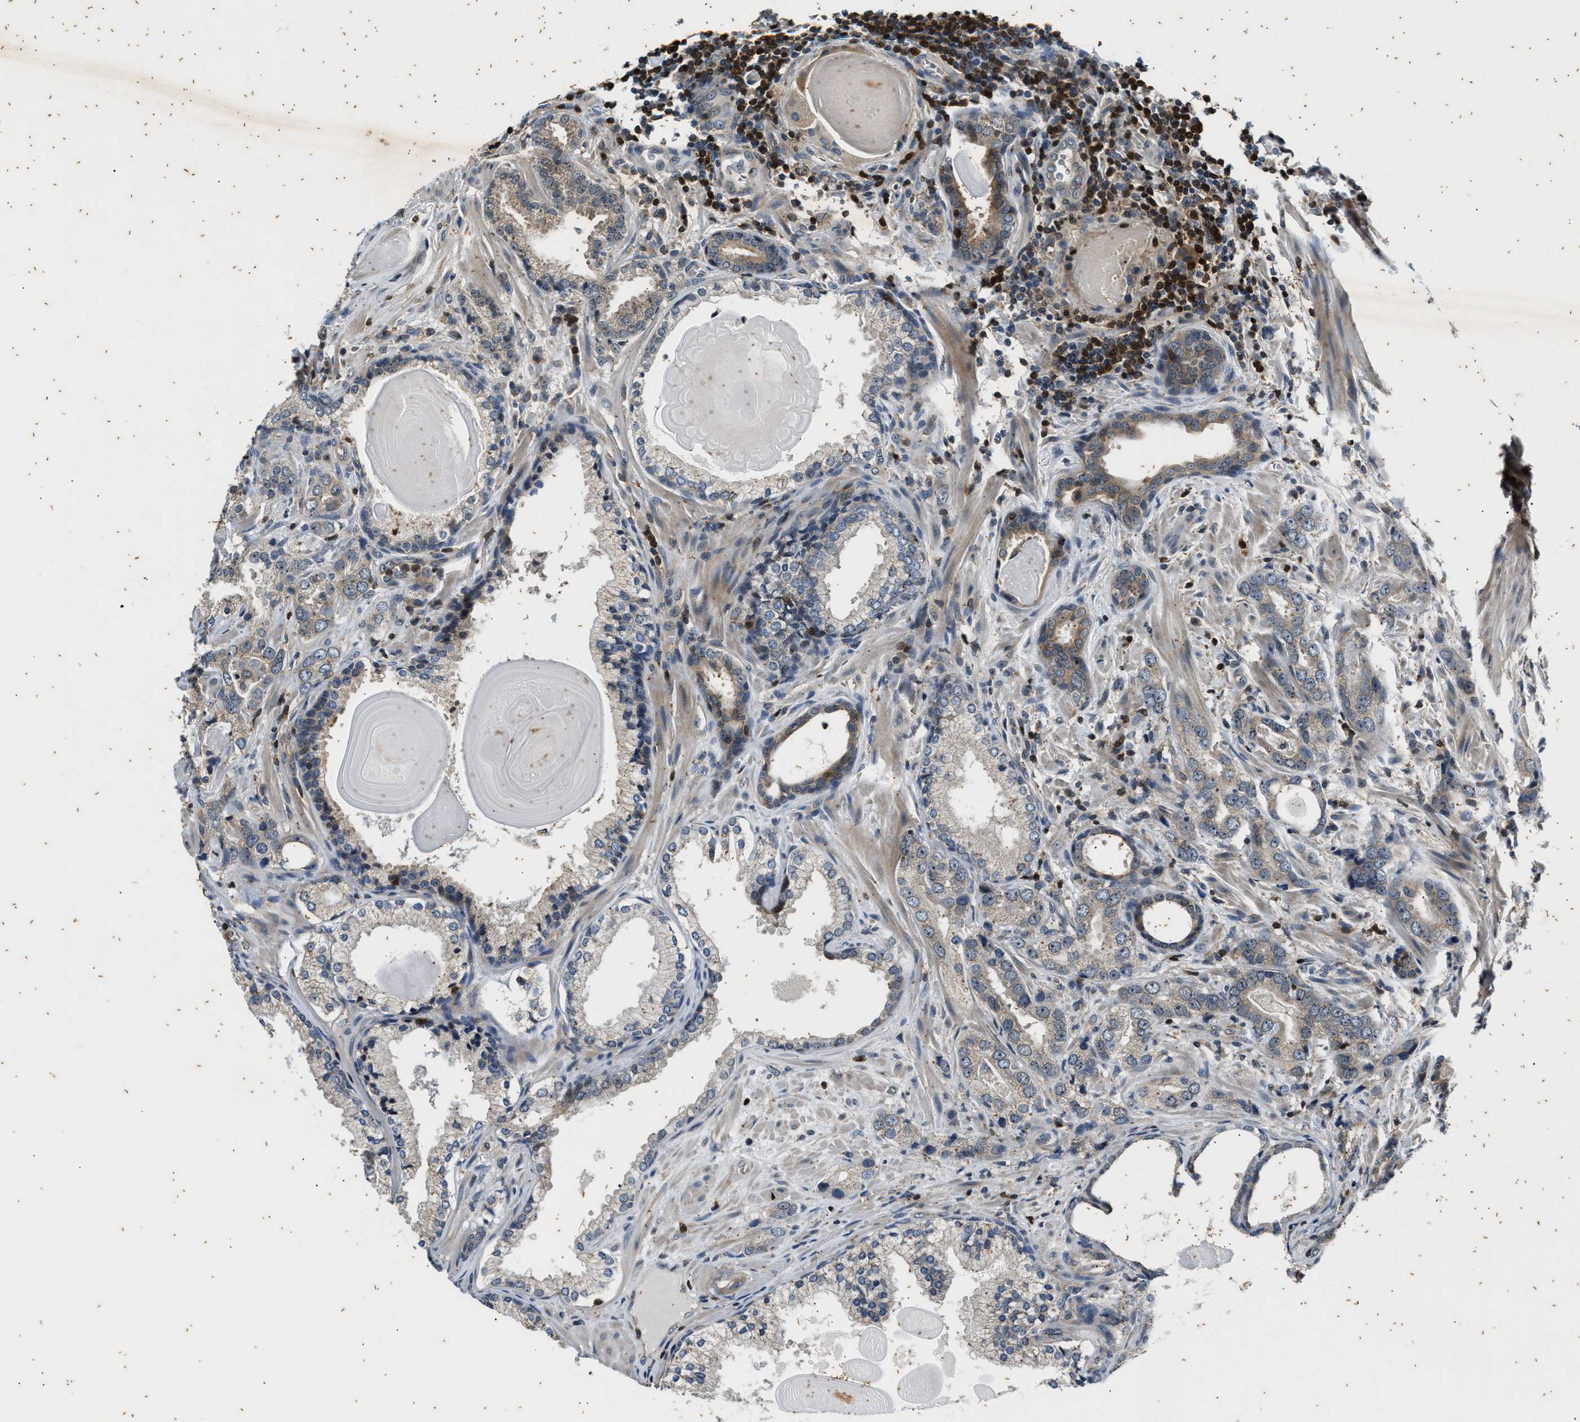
{"staining": {"intensity": "negative", "quantity": "none", "location": "none"}, "tissue": "prostate cancer", "cell_type": "Tumor cells", "image_type": "cancer", "snomed": [{"axis": "morphology", "description": "Adenocarcinoma, High grade"}, {"axis": "topography", "description": "Prostate"}], "caption": "Immunohistochemistry (IHC) of human prostate cancer exhibits no staining in tumor cells. The staining is performed using DAB brown chromogen with nuclei counter-stained in using hematoxylin.", "gene": "PTPN7", "patient": {"sex": "male", "age": 63}}